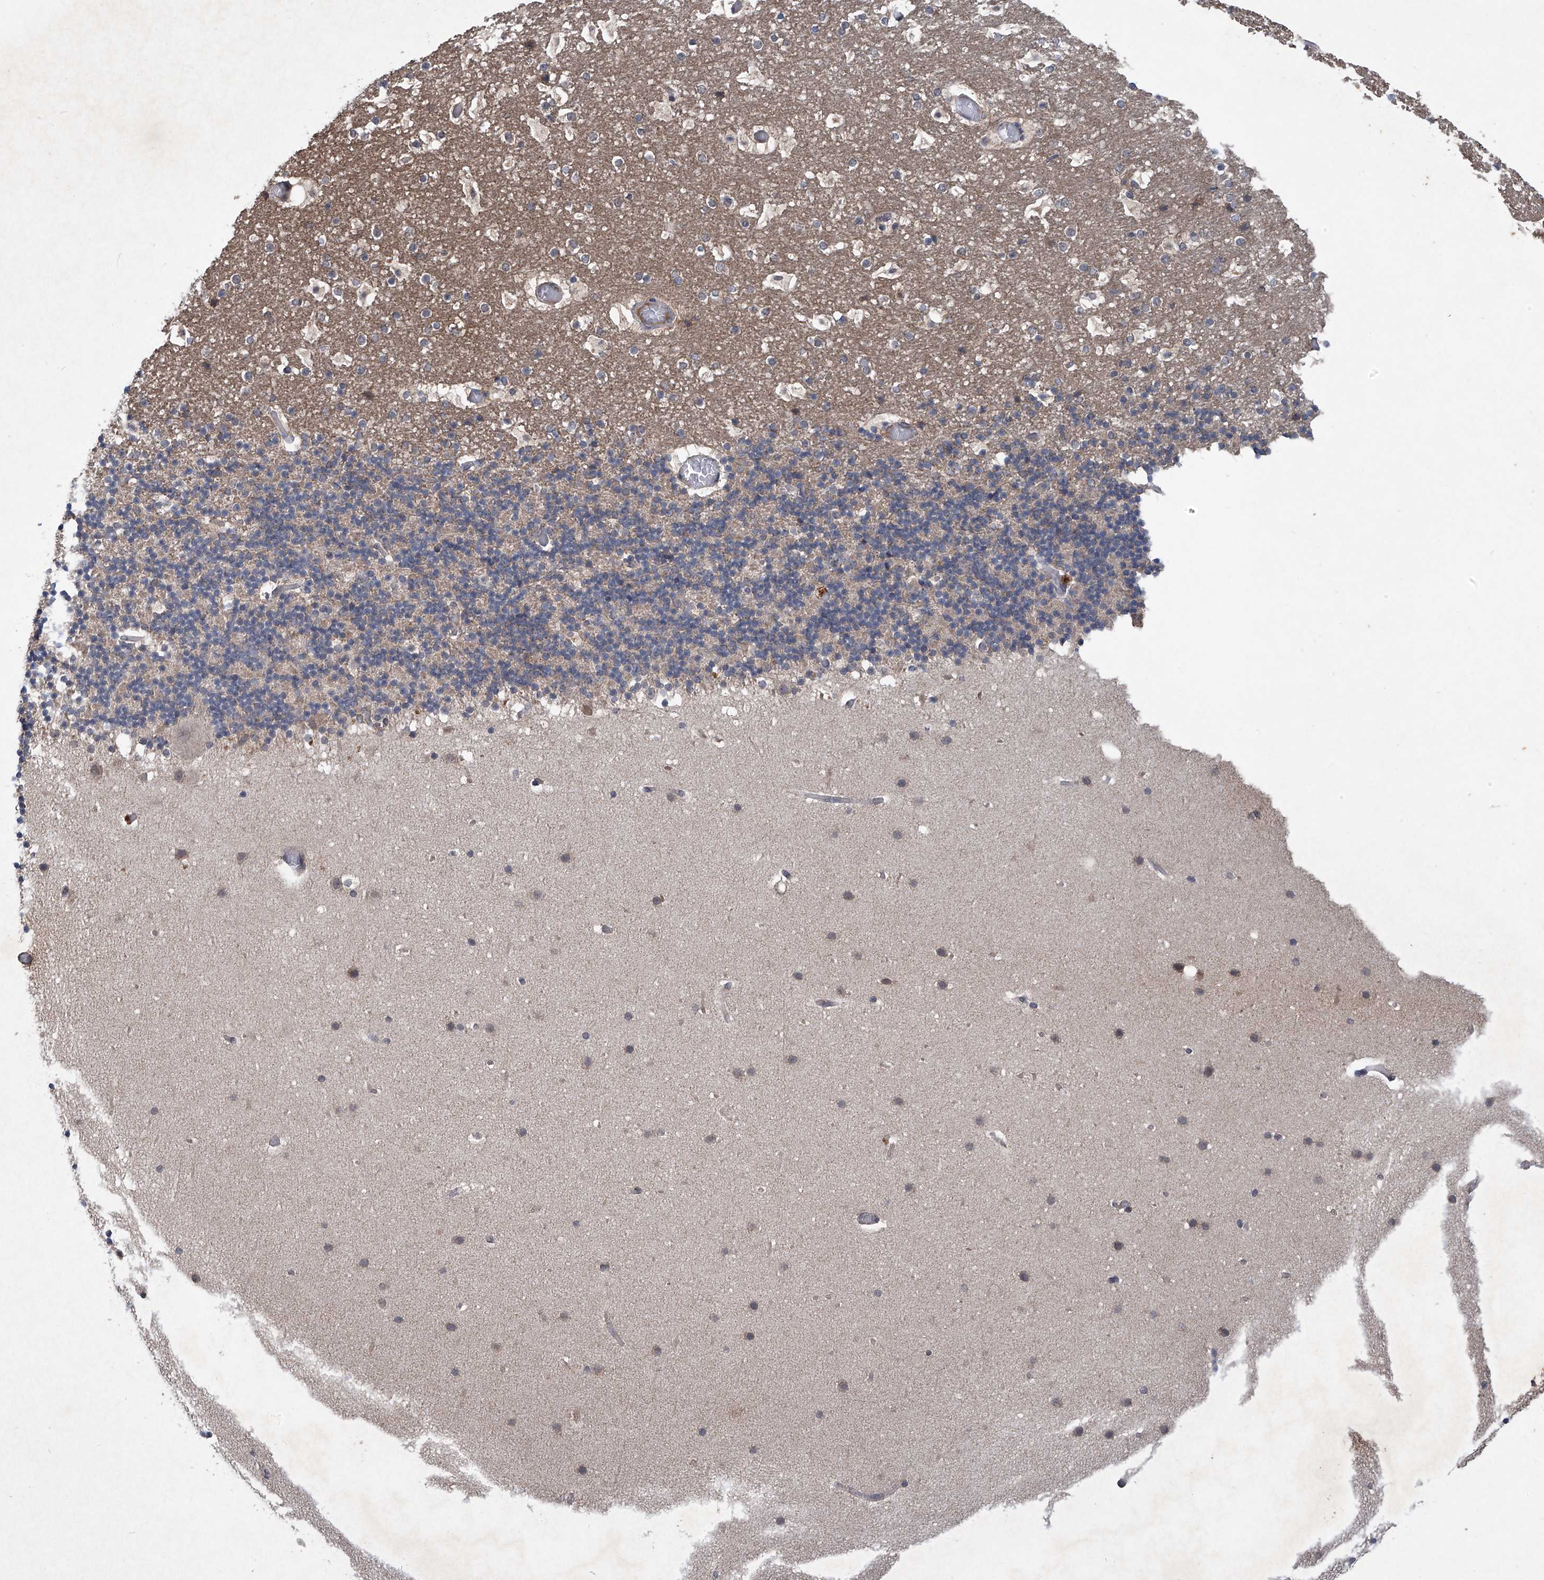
{"staining": {"intensity": "negative", "quantity": "none", "location": "none"}, "tissue": "cerebellum", "cell_type": "Cells in granular layer", "image_type": "normal", "snomed": [{"axis": "morphology", "description": "Normal tissue, NOS"}, {"axis": "topography", "description": "Cerebellum"}], "caption": "Human cerebellum stained for a protein using immunohistochemistry reveals no expression in cells in granular layer.", "gene": "SUMF2", "patient": {"sex": "male", "age": 57}}